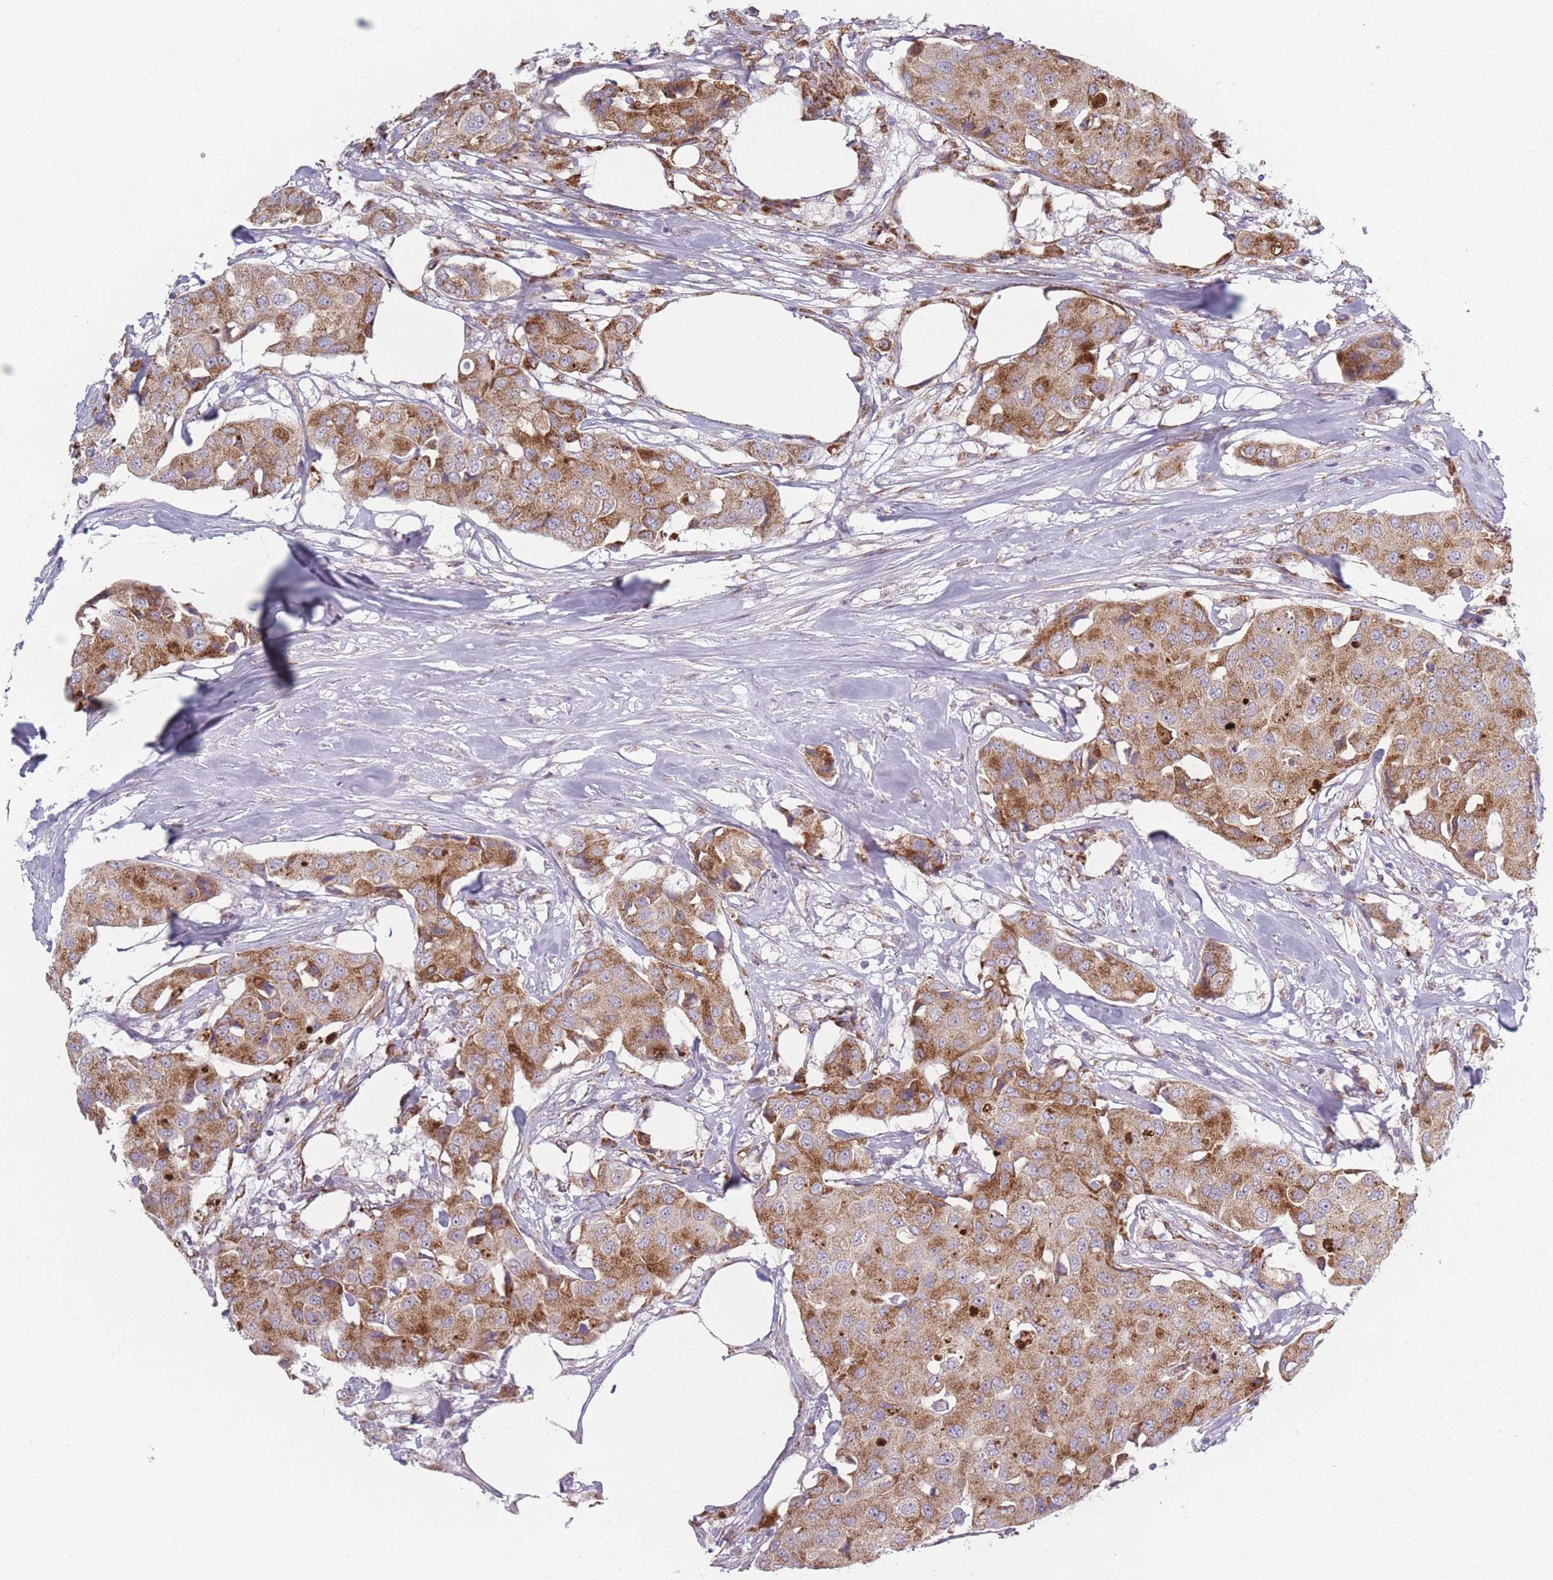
{"staining": {"intensity": "moderate", "quantity": ">75%", "location": "cytoplasmic/membranous"}, "tissue": "breast cancer", "cell_type": "Tumor cells", "image_type": "cancer", "snomed": [{"axis": "morphology", "description": "Duct carcinoma"}, {"axis": "topography", "description": "Breast"}], "caption": "Human breast cancer stained for a protein (brown) demonstrates moderate cytoplasmic/membranous positive staining in approximately >75% of tumor cells.", "gene": "PEX11B", "patient": {"sex": "female", "age": 80}}